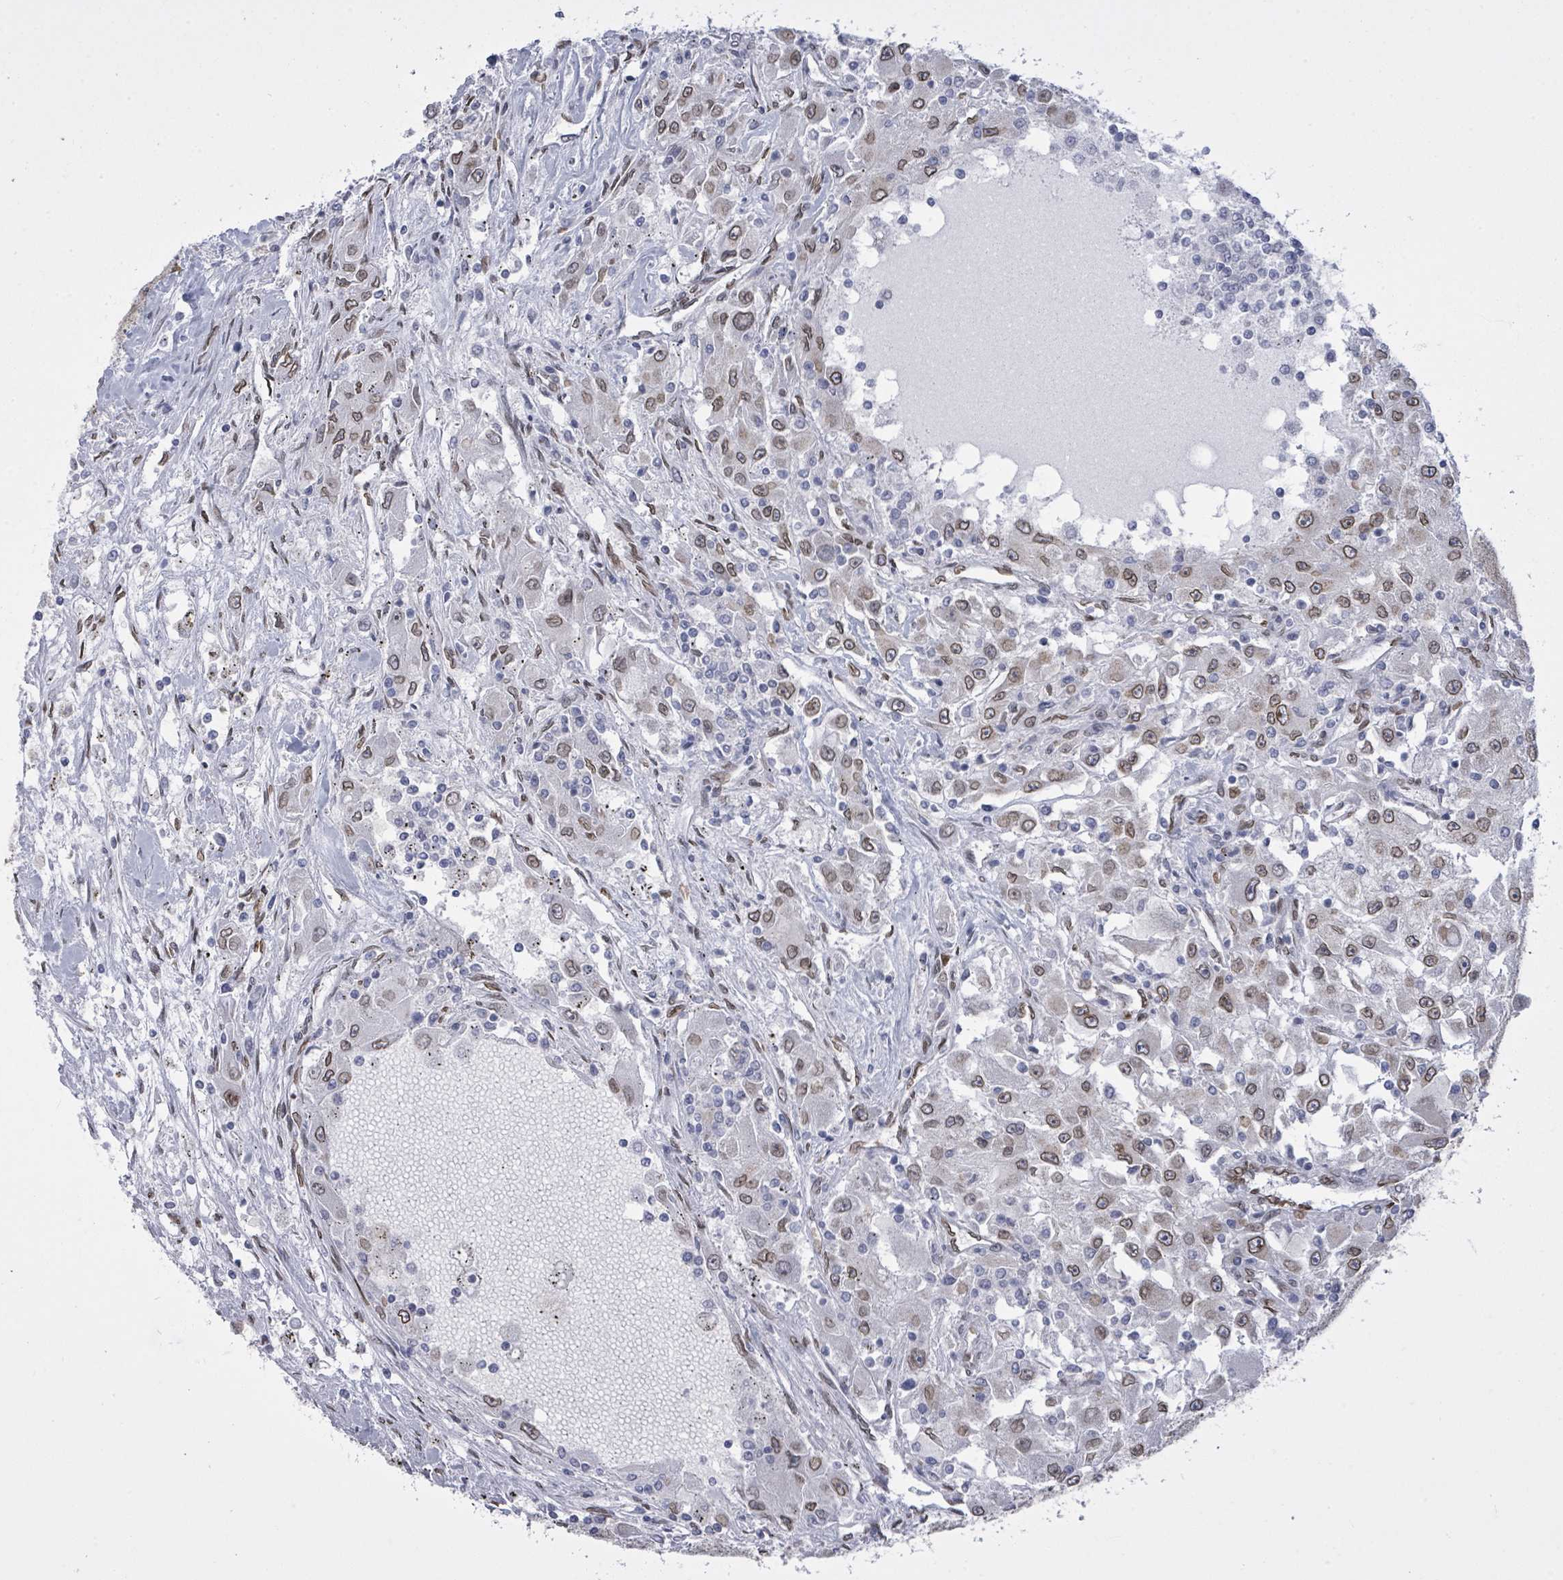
{"staining": {"intensity": "moderate", "quantity": ">75%", "location": "cytoplasmic/membranous,nuclear"}, "tissue": "renal cancer", "cell_type": "Tumor cells", "image_type": "cancer", "snomed": [{"axis": "morphology", "description": "Adenocarcinoma, NOS"}, {"axis": "topography", "description": "Kidney"}], "caption": "A brown stain labels moderate cytoplasmic/membranous and nuclear staining of a protein in renal cancer (adenocarcinoma) tumor cells.", "gene": "ARFGAP1", "patient": {"sex": "female", "age": 67}}